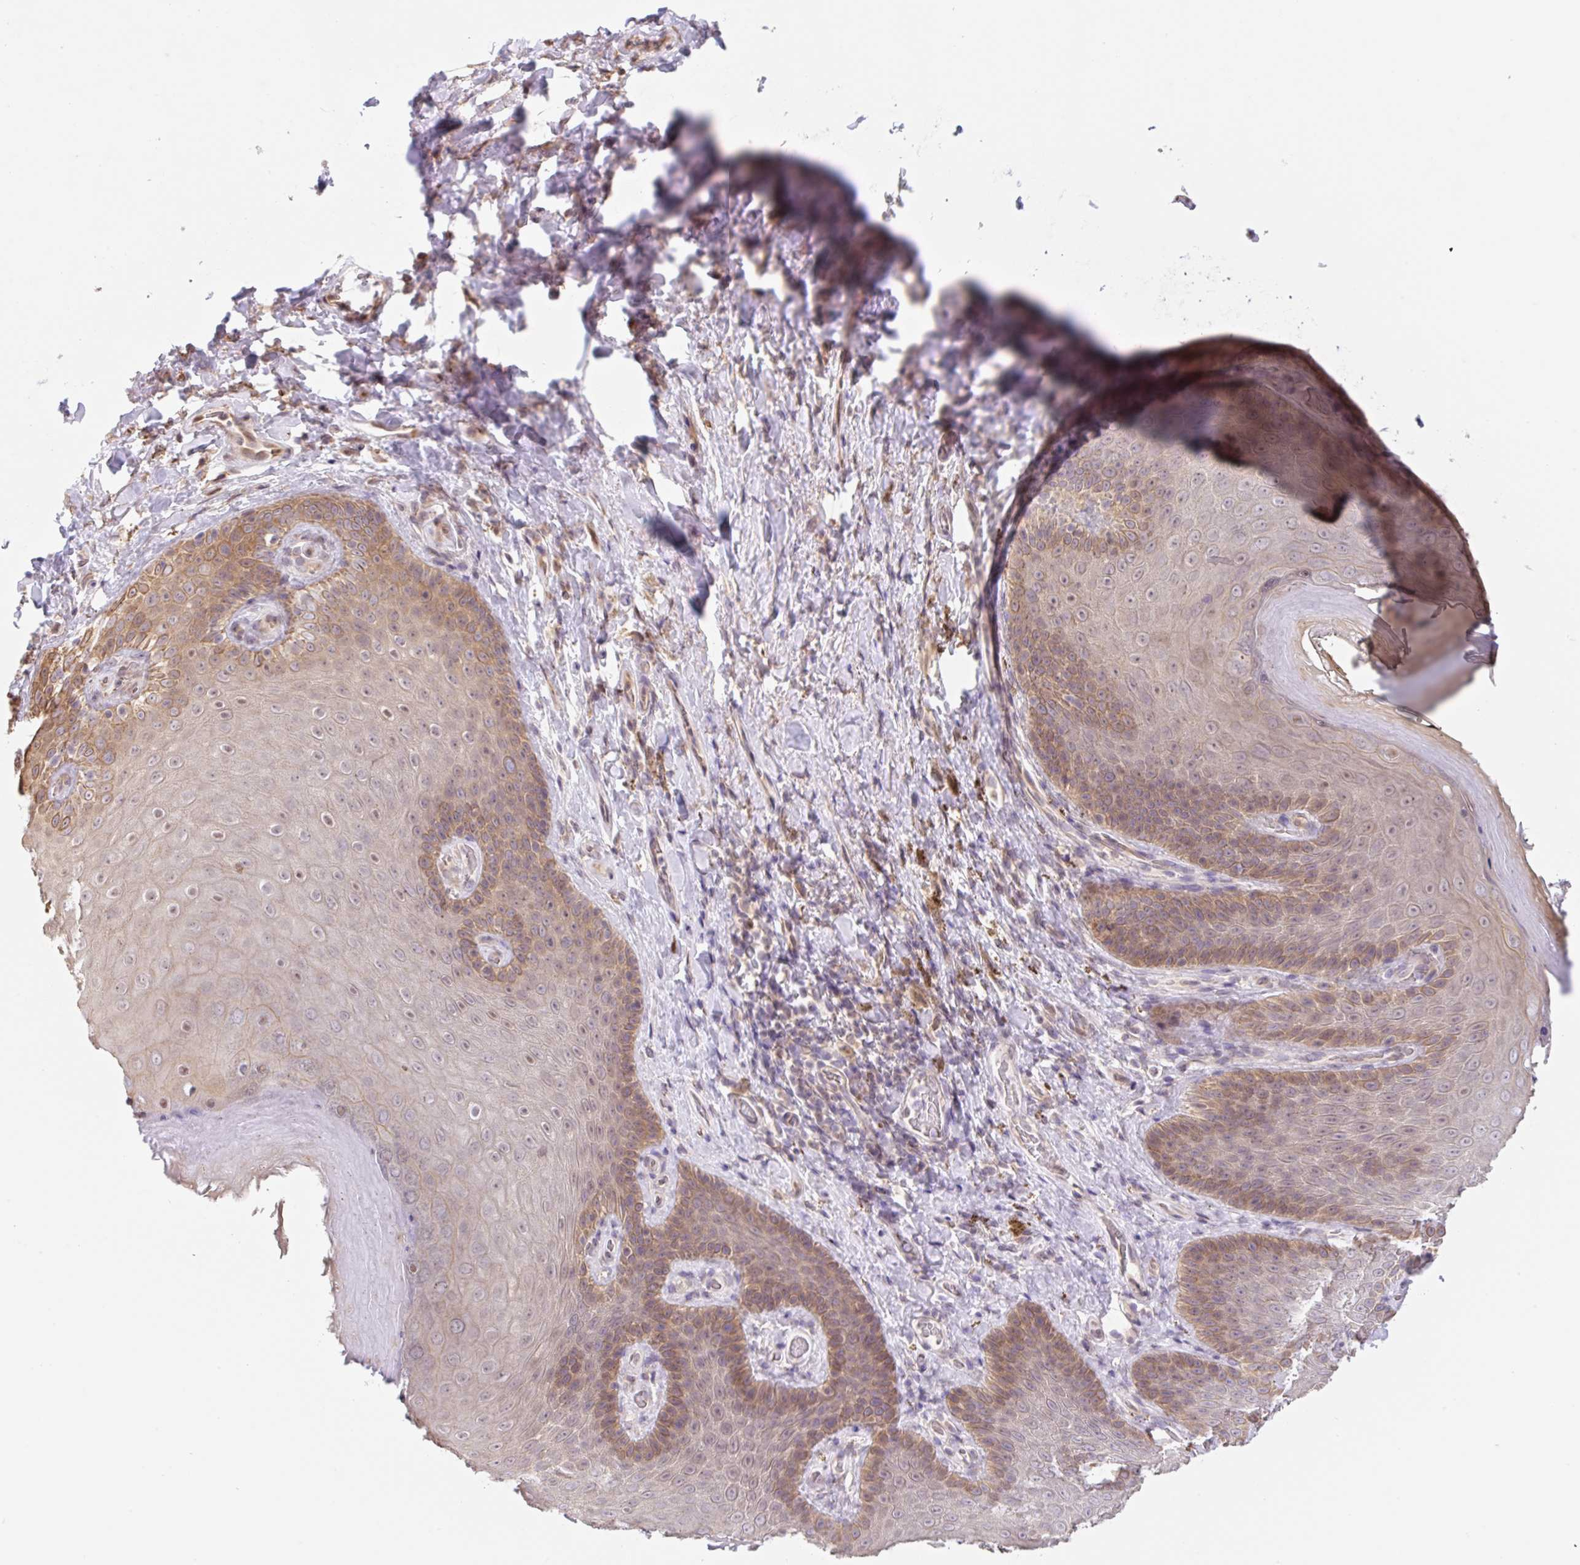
{"staining": {"intensity": "moderate", "quantity": ">75%", "location": "cytoplasmic/membranous,nuclear"}, "tissue": "skin", "cell_type": "Epidermal cells", "image_type": "normal", "snomed": [{"axis": "morphology", "description": "Normal tissue, NOS"}, {"axis": "topography", "description": "Anal"}, {"axis": "topography", "description": "Peripheral nerve tissue"}], "caption": "The photomicrograph reveals staining of normal skin, revealing moderate cytoplasmic/membranous,nuclear protein staining (brown color) within epidermal cells. (brown staining indicates protein expression, while blue staining denotes nuclei).", "gene": "TBPL2", "patient": {"sex": "male", "age": 53}}